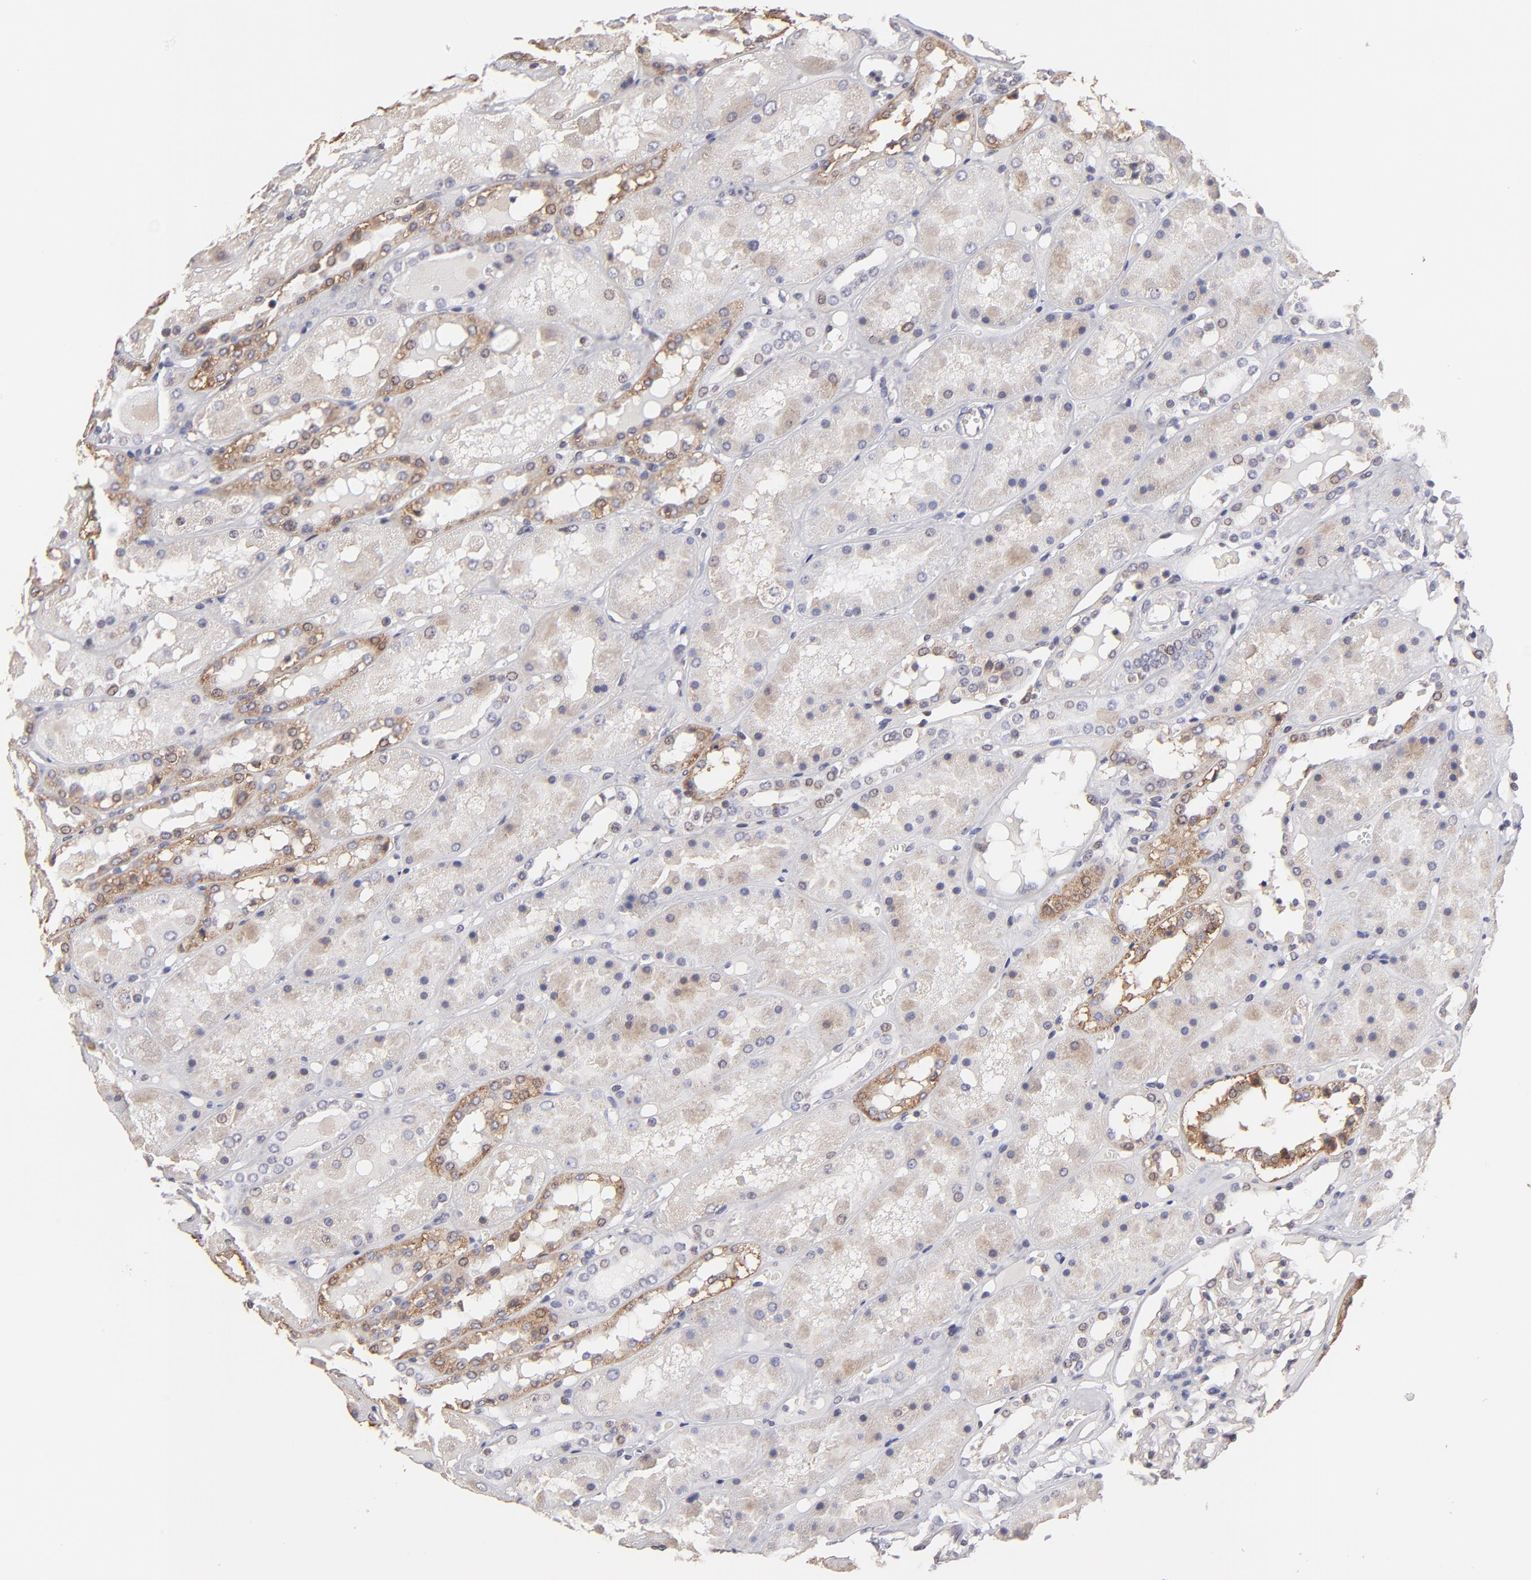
{"staining": {"intensity": "weak", "quantity": "<25%", "location": "nuclear"}, "tissue": "kidney", "cell_type": "Cells in glomeruli", "image_type": "normal", "snomed": [{"axis": "morphology", "description": "Normal tissue, NOS"}, {"axis": "topography", "description": "Kidney"}], "caption": "DAB (3,3'-diaminobenzidine) immunohistochemical staining of unremarkable kidney displays no significant expression in cells in glomeruli.", "gene": "SLC15A1", "patient": {"sex": "male", "age": 36}}